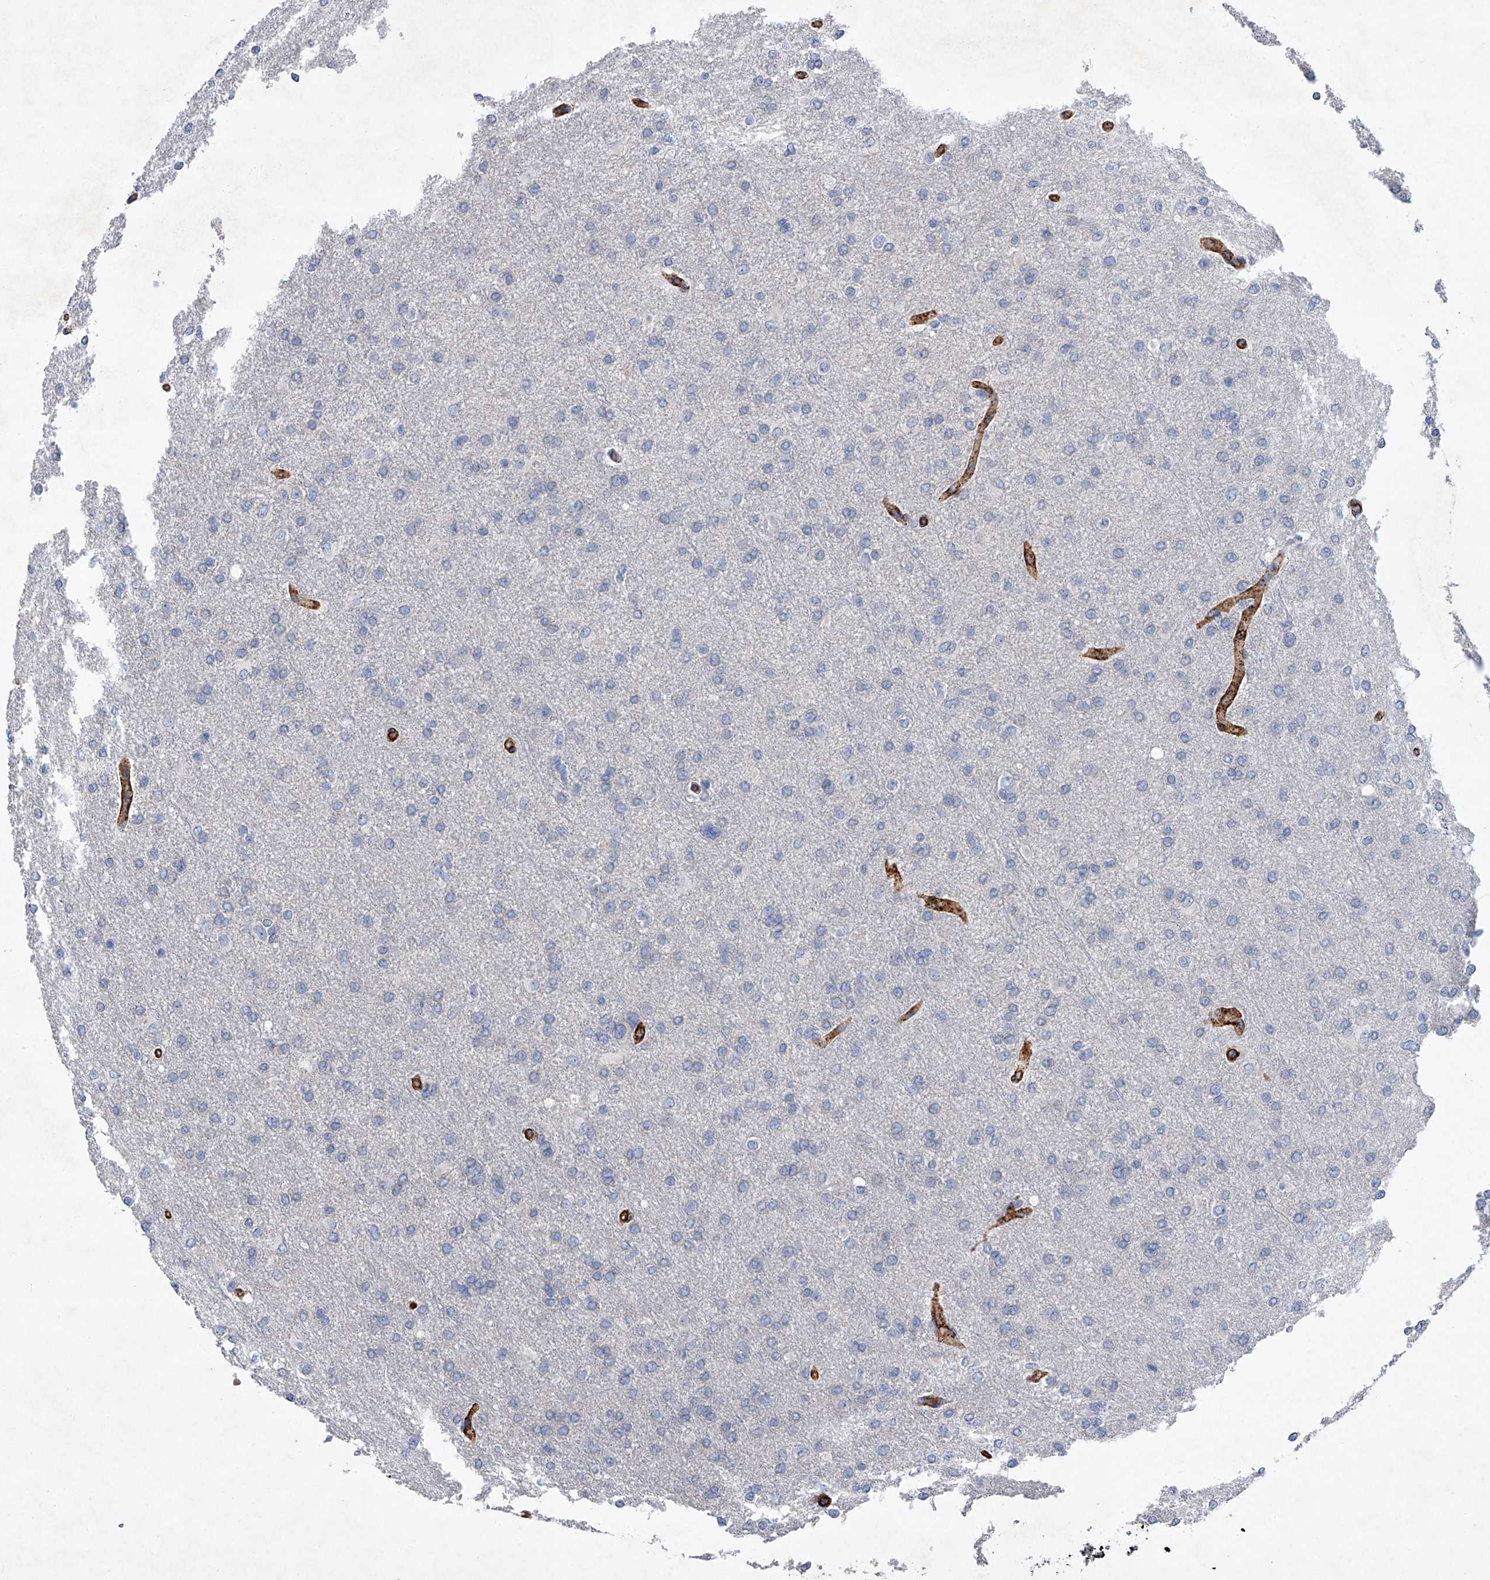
{"staining": {"intensity": "negative", "quantity": "none", "location": "none"}, "tissue": "glioma", "cell_type": "Tumor cells", "image_type": "cancer", "snomed": [{"axis": "morphology", "description": "Glioma, malignant, High grade"}, {"axis": "topography", "description": "Cerebral cortex"}], "caption": "Tumor cells show no significant protein staining in glioma.", "gene": "ALG14", "patient": {"sex": "female", "age": 36}}